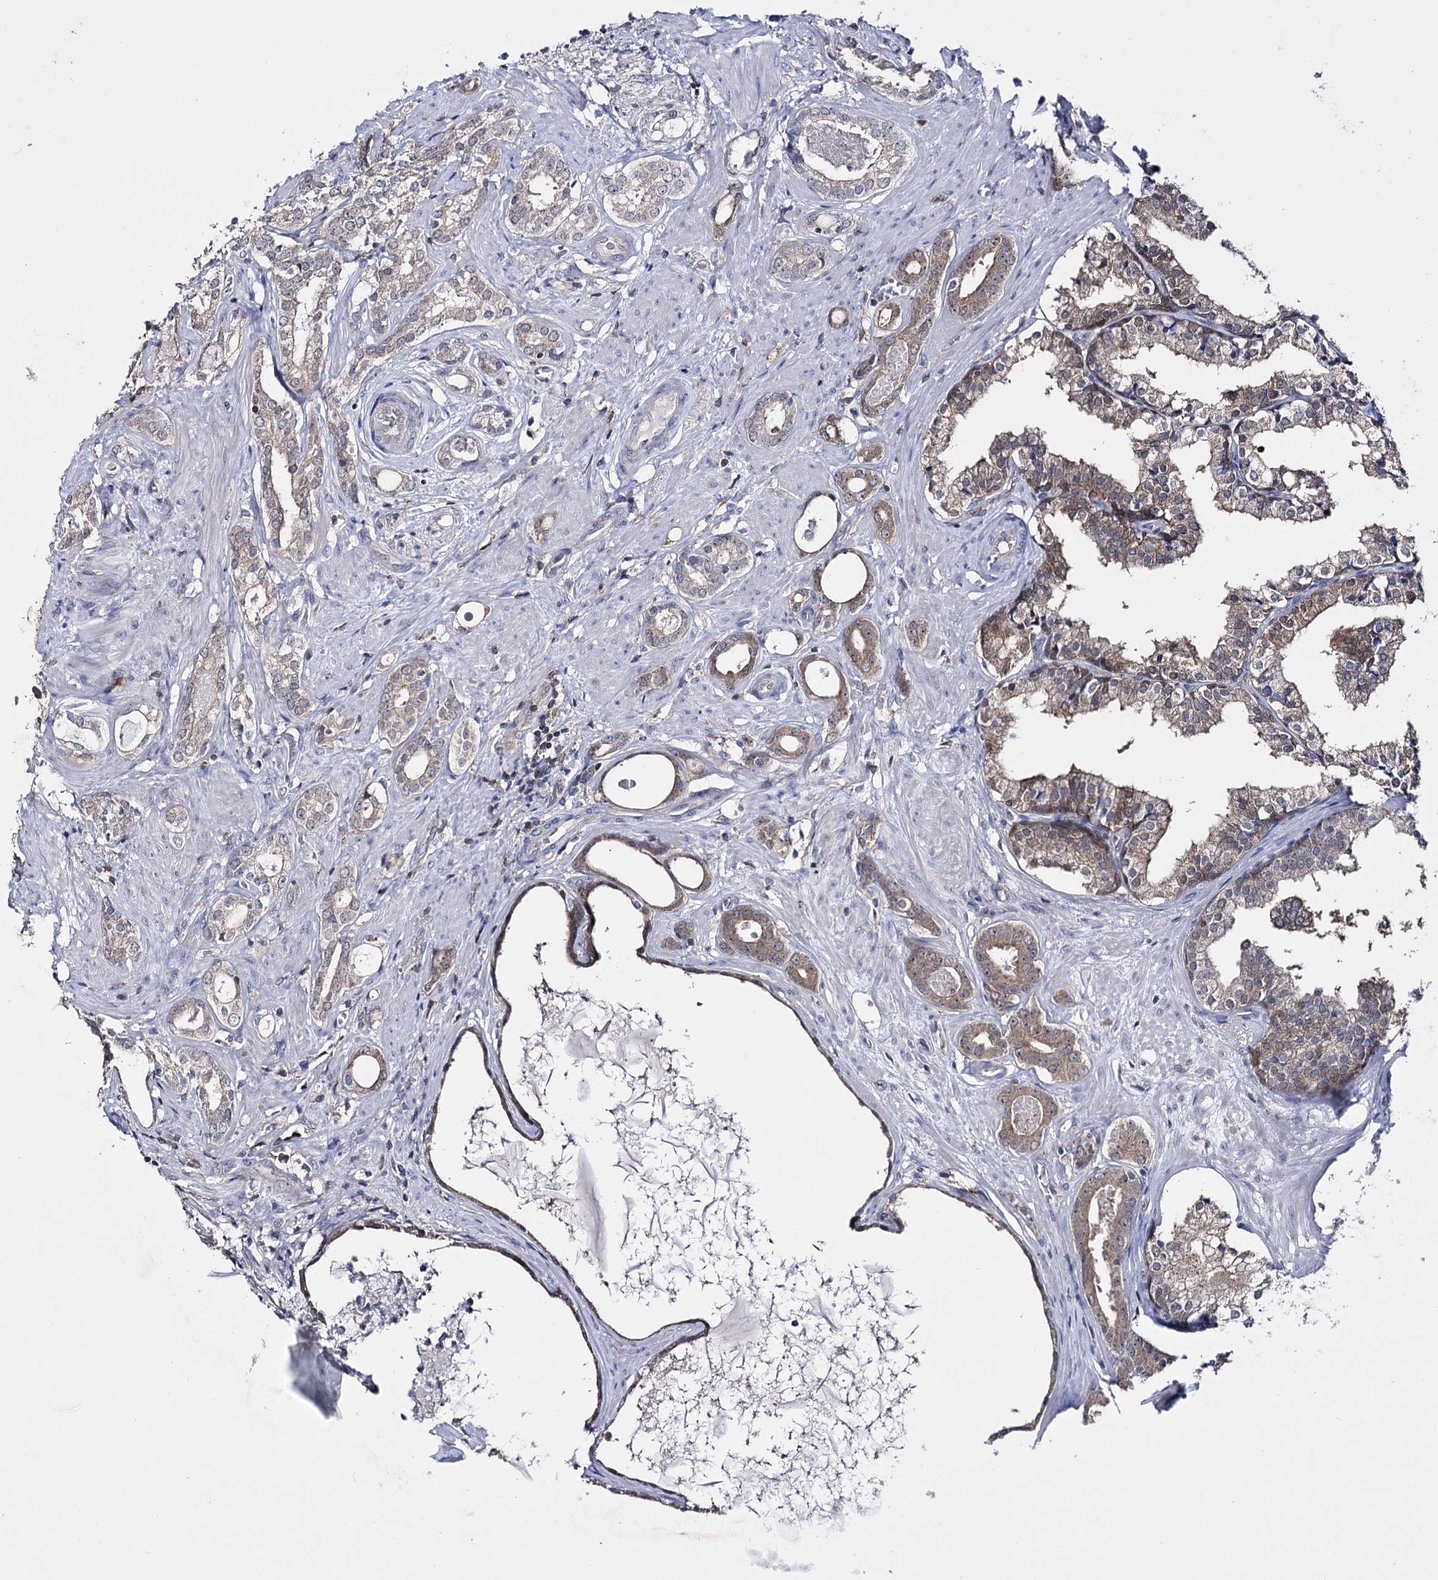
{"staining": {"intensity": "moderate", "quantity": "25%-75%", "location": "cytoplasmic/membranous,nuclear"}, "tissue": "prostate cancer", "cell_type": "Tumor cells", "image_type": "cancer", "snomed": [{"axis": "morphology", "description": "Adenocarcinoma, High grade"}, {"axis": "topography", "description": "Prostate"}], "caption": "The photomicrograph shows immunohistochemical staining of prostate cancer. There is moderate cytoplasmic/membranous and nuclear positivity is present in approximately 25%-75% of tumor cells.", "gene": "PTER", "patient": {"sex": "male", "age": 58}}